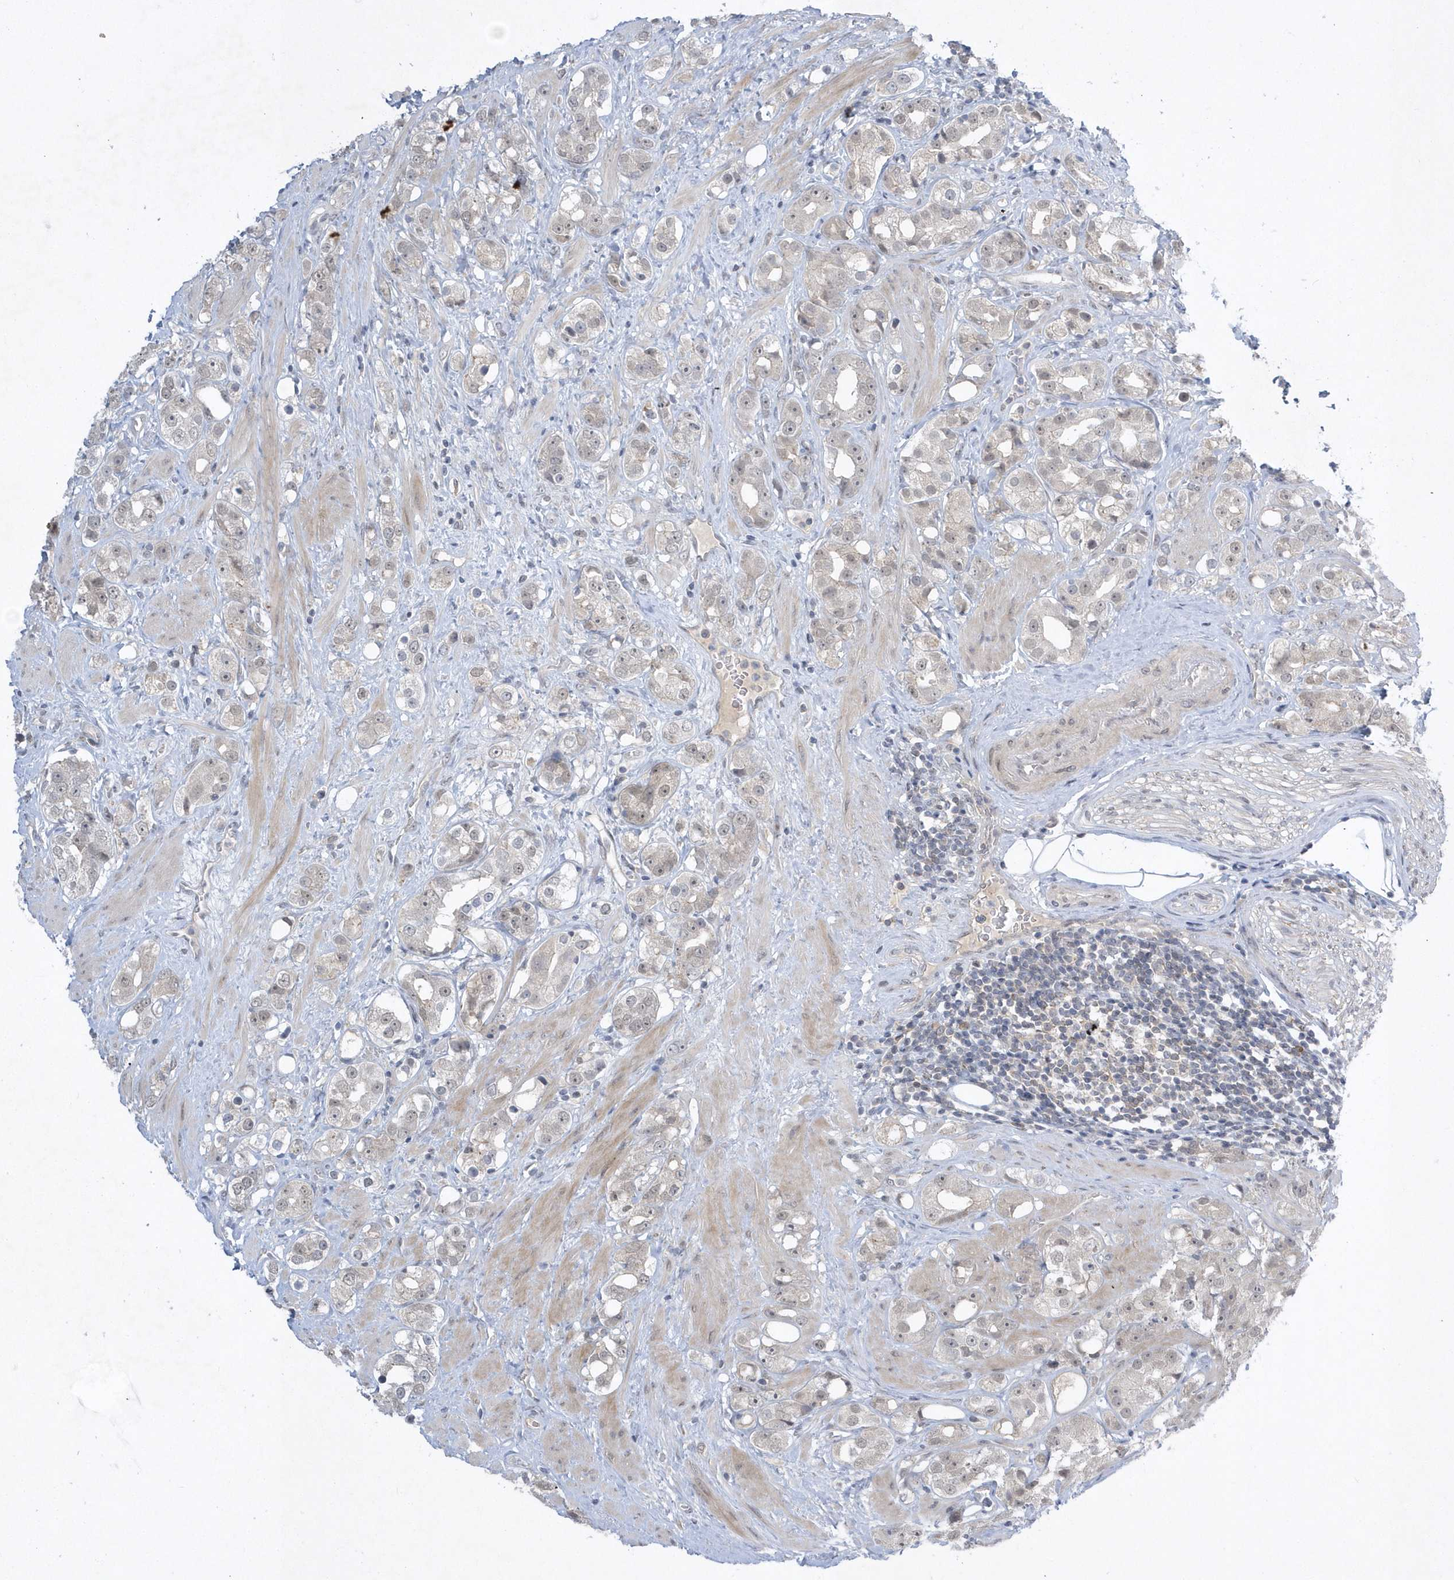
{"staining": {"intensity": "negative", "quantity": "none", "location": "none"}, "tissue": "prostate cancer", "cell_type": "Tumor cells", "image_type": "cancer", "snomed": [{"axis": "morphology", "description": "Adenocarcinoma, NOS"}, {"axis": "topography", "description": "Prostate"}], "caption": "IHC histopathology image of prostate cancer (adenocarcinoma) stained for a protein (brown), which reveals no positivity in tumor cells. The staining was performed using DAB (3,3'-diaminobenzidine) to visualize the protein expression in brown, while the nuclei were stained in blue with hematoxylin (Magnification: 20x).", "gene": "ZC3H12D", "patient": {"sex": "male", "age": 79}}